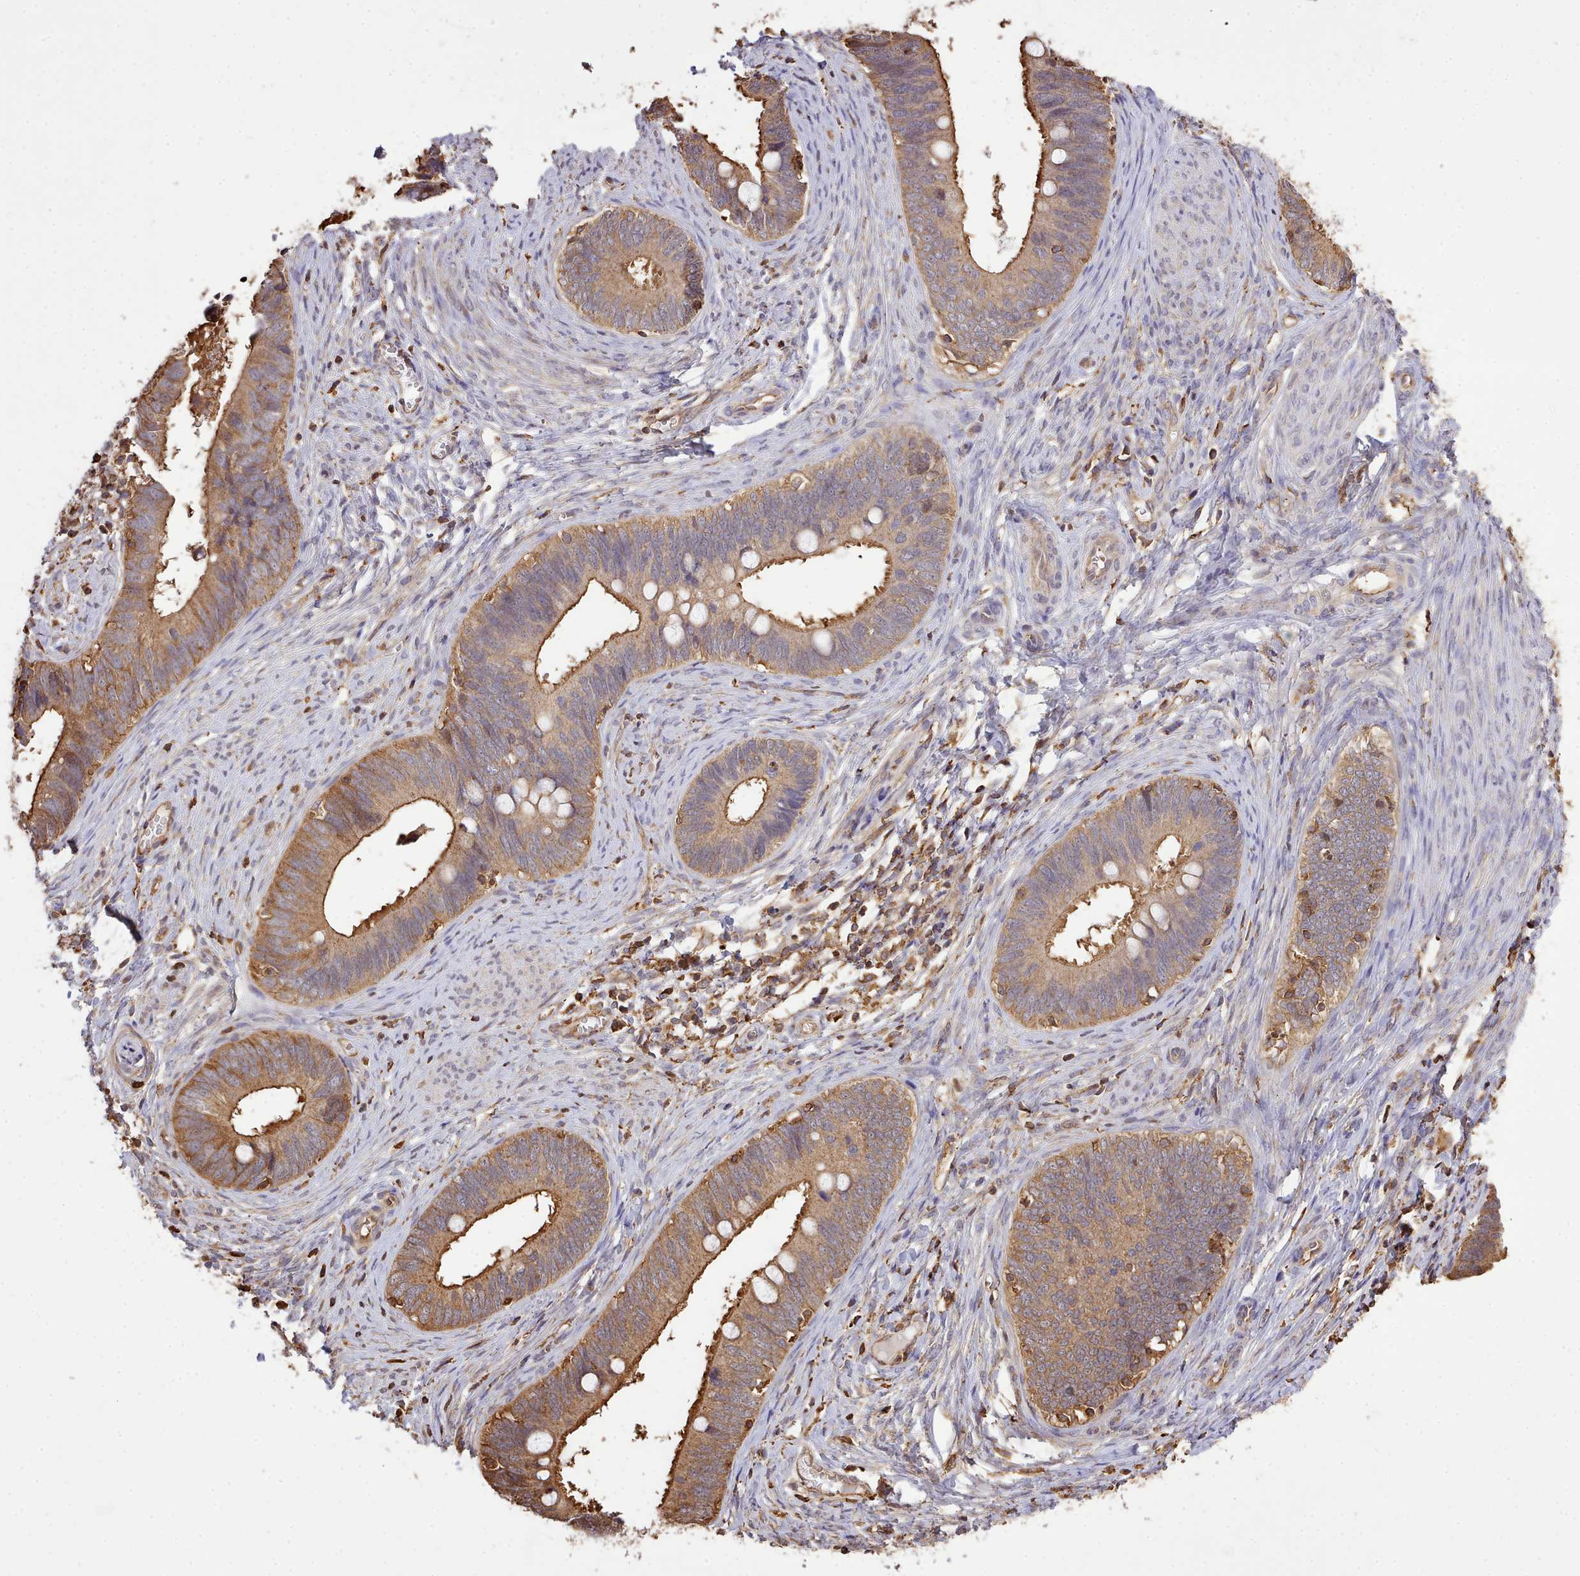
{"staining": {"intensity": "moderate", "quantity": ">75%", "location": "cytoplasmic/membranous"}, "tissue": "cervical cancer", "cell_type": "Tumor cells", "image_type": "cancer", "snomed": [{"axis": "morphology", "description": "Adenocarcinoma, NOS"}, {"axis": "topography", "description": "Cervix"}], "caption": "Cervical cancer (adenocarcinoma) was stained to show a protein in brown. There is medium levels of moderate cytoplasmic/membranous positivity in approximately >75% of tumor cells.", "gene": "CAPZA1", "patient": {"sex": "female", "age": 42}}